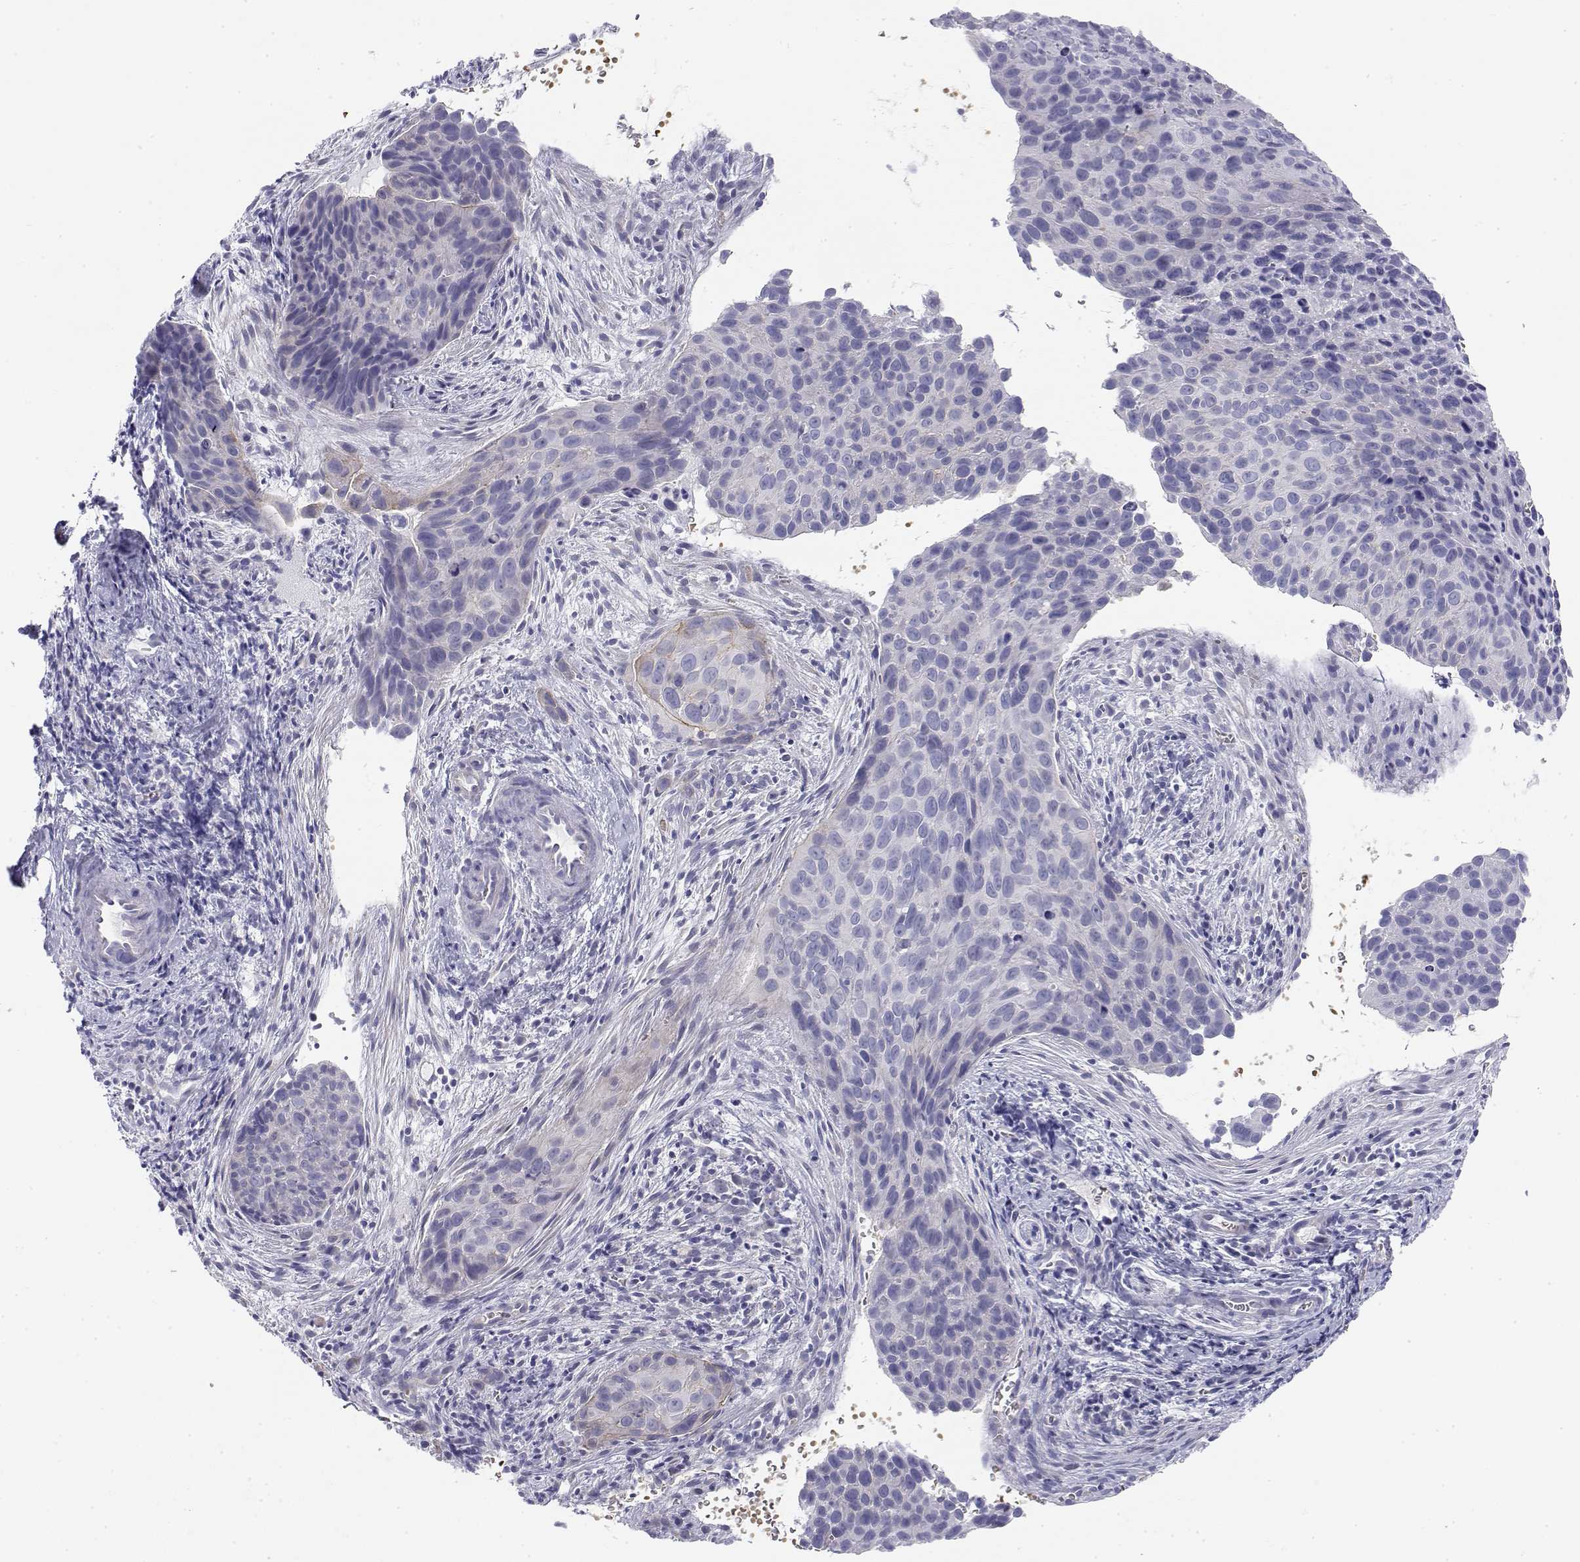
{"staining": {"intensity": "negative", "quantity": "none", "location": "none"}, "tissue": "cervical cancer", "cell_type": "Tumor cells", "image_type": "cancer", "snomed": [{"axis": "morphology", "description": "Squamous cell carcinoma, NOS"}, {"axis": "topography", "description": "Cervix"}], "caption": "Immunohistochemistry of human squamous cell carcinoma (cervical) shows no staining in tumor cells.", "gene": "MISP", "patient": {"sex": "female", "age": 35}}